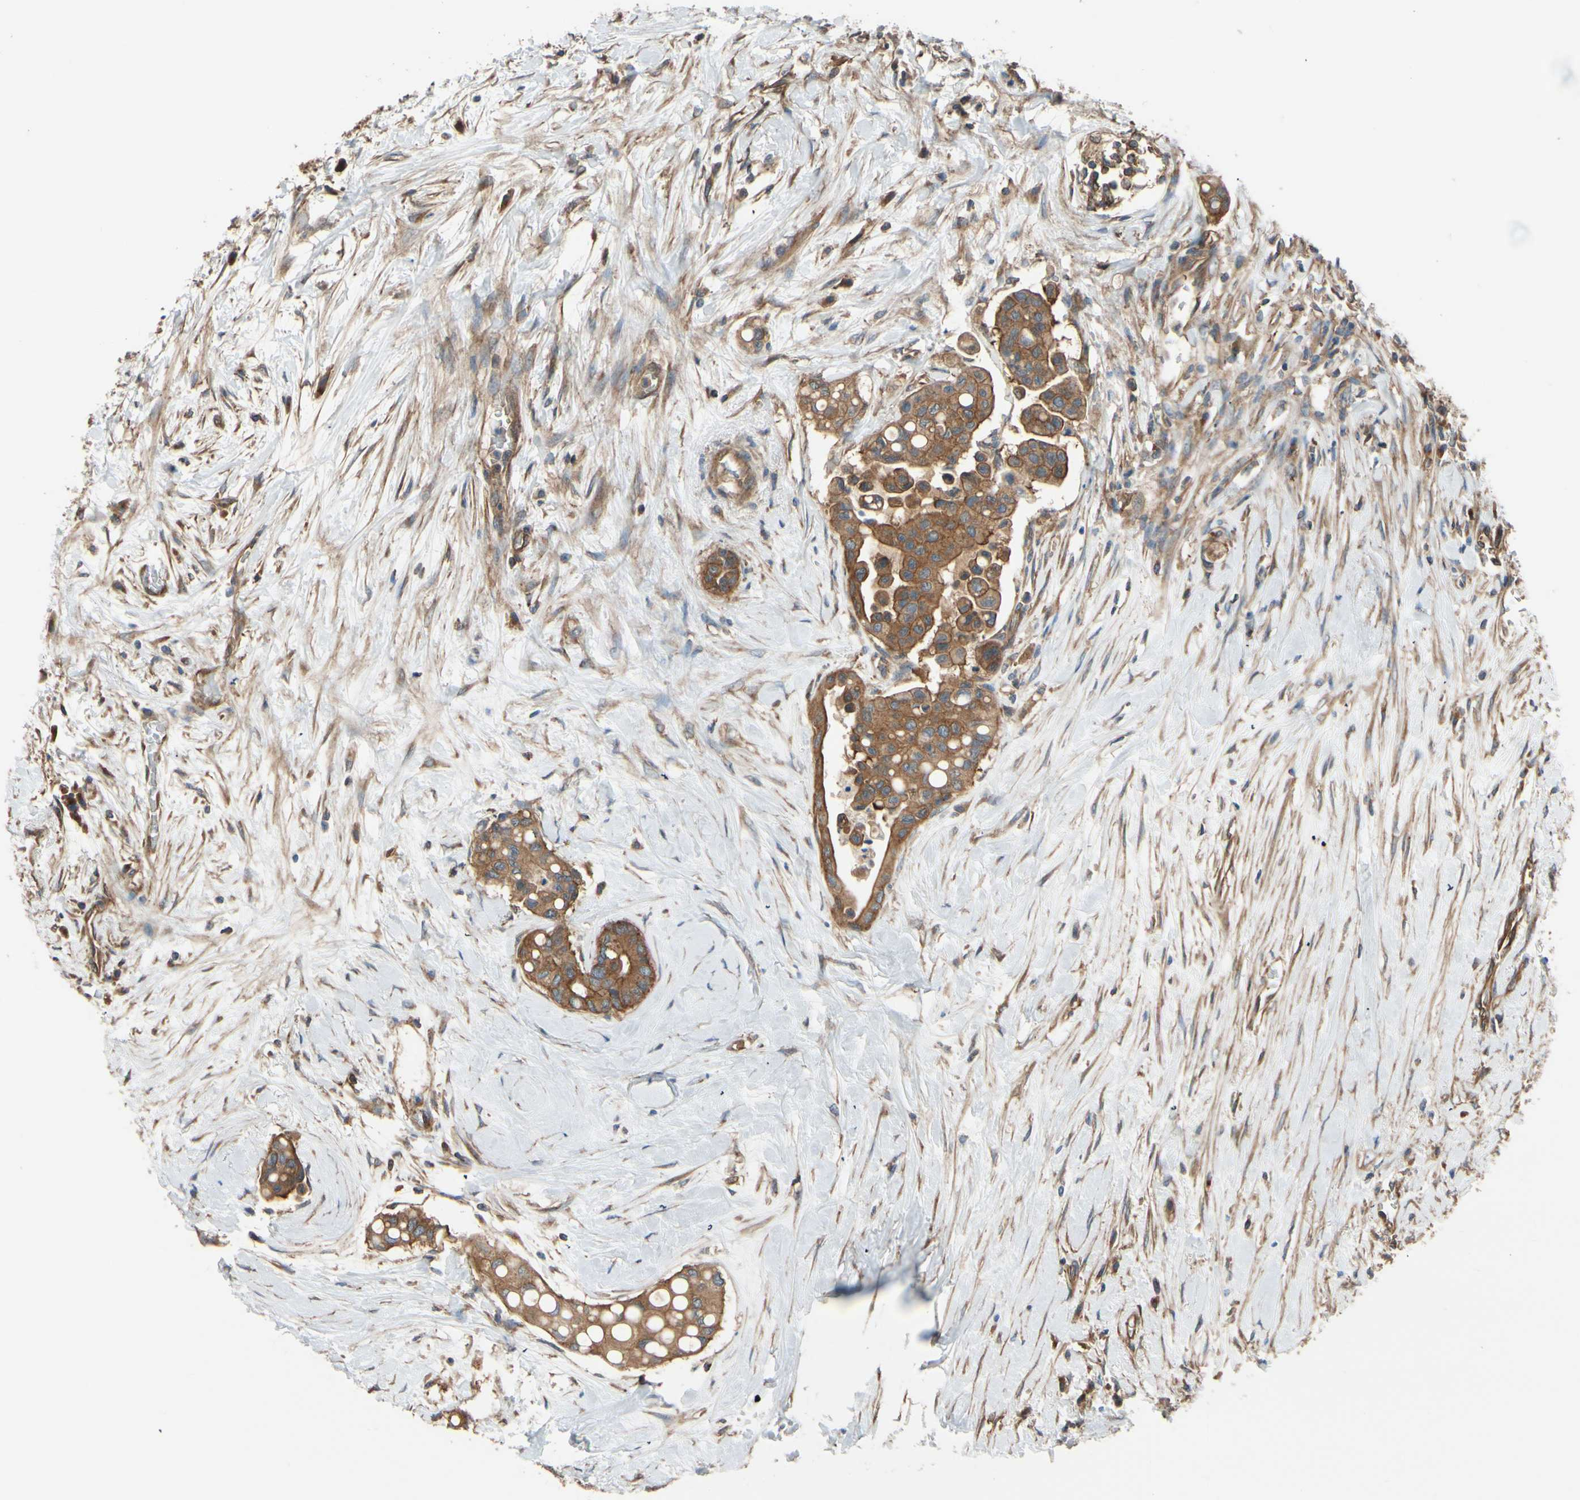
{"staining": {"intensity": "moderate", "quantity": "25%-75%", "location": "cytoplasmic/membranous"}, "tissue": "colorectal cancer", "cell_type": "Tumor cells", "image_type": "cancer", "snomed": [{"axis": "morphology", "description": "Normal tissue, NOS"}, {"axis": "morphology", "description": "Adenocarcinoma, NOS"}, {"axis": "topography", "description": "Colon"}], "caption": "There is medium levels of moderate cytoplasmic/membranous expression in tumor cells of adenocarcinoma (colorectal), as demonstrated by immunohistochemical staining (brown color).", "gene": "EPS15", "patient": {"sex": "male", "age": 82}}